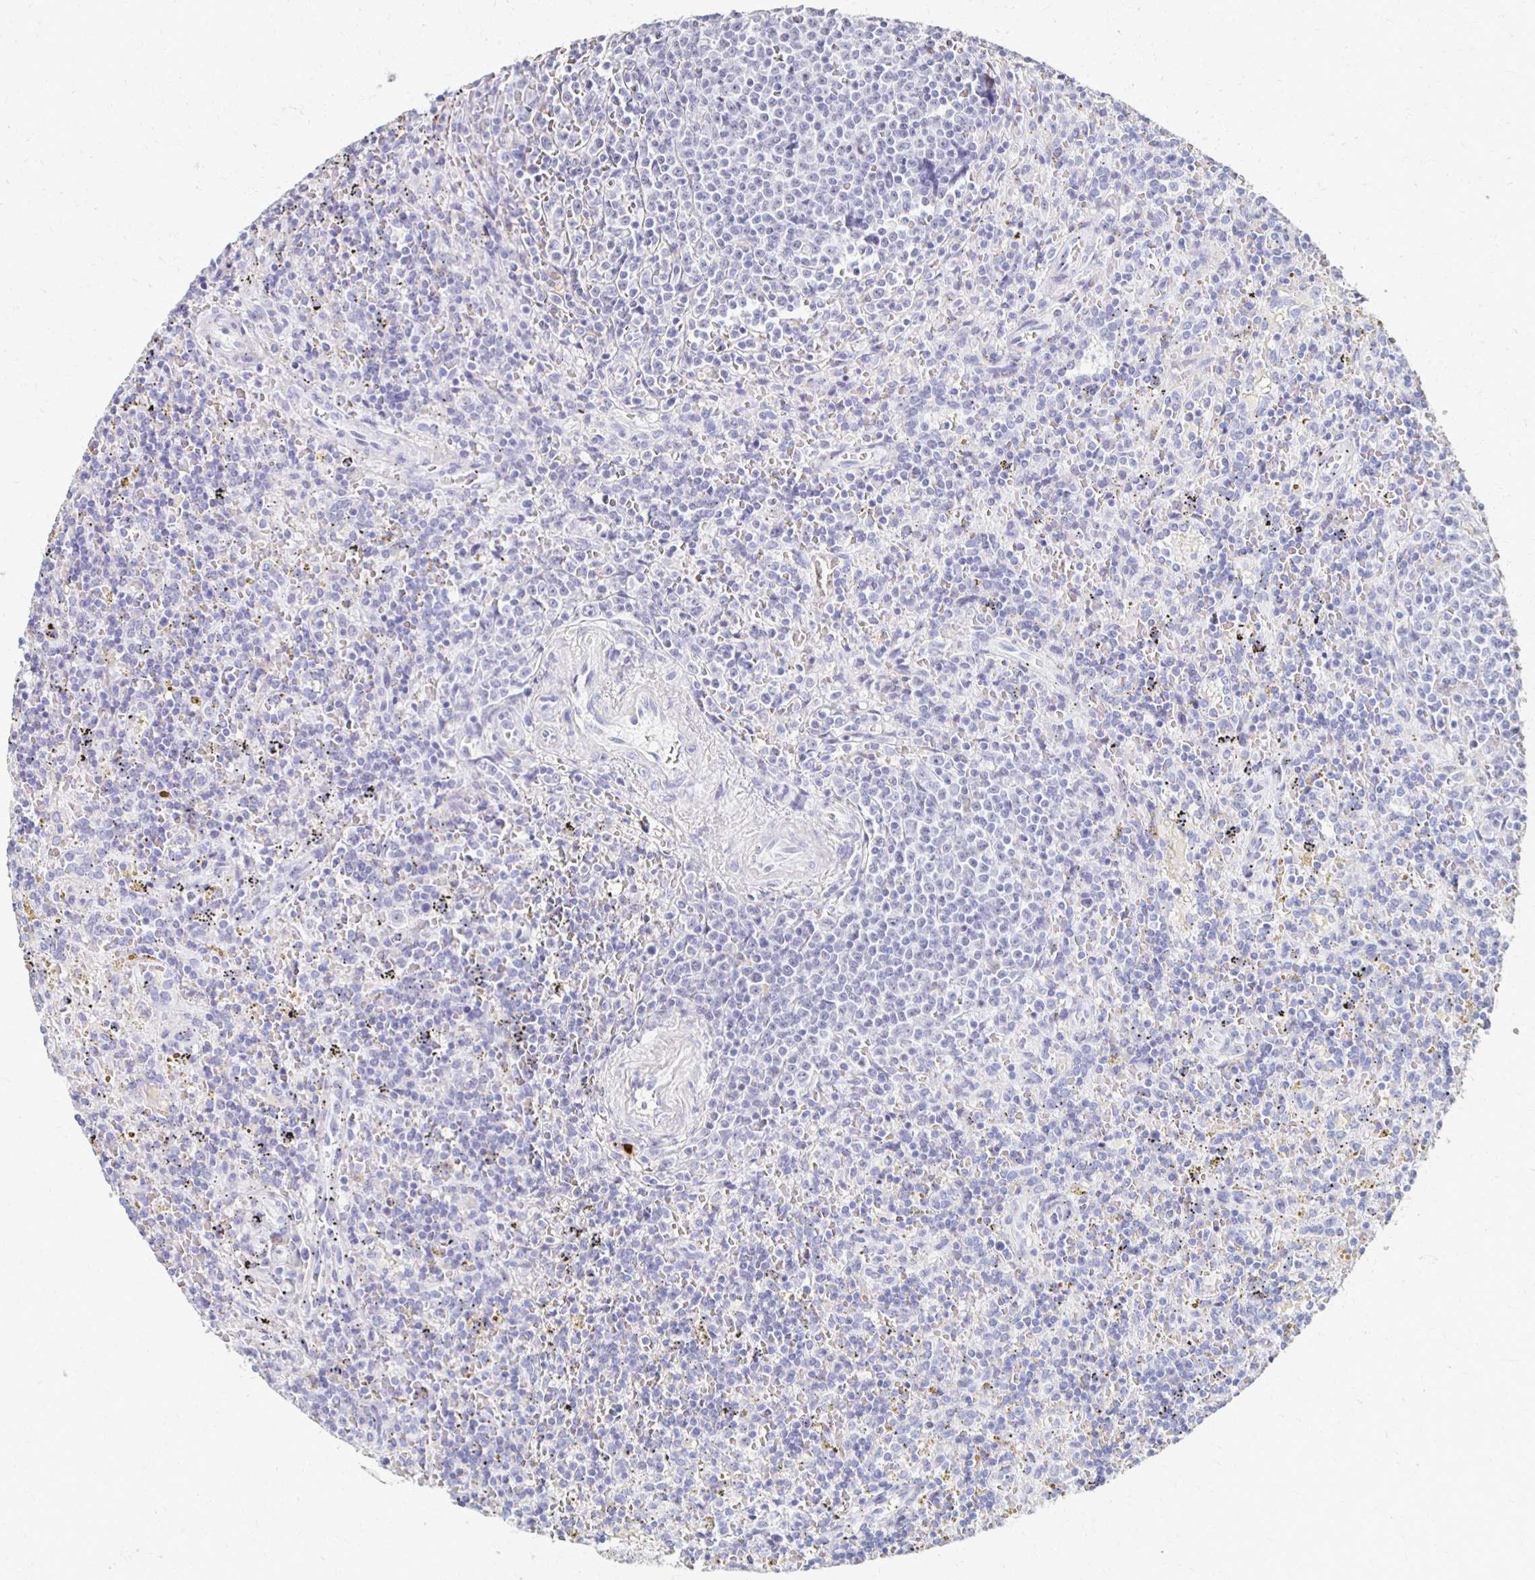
{"staining": {"intensity": "negative", "quantity": "none", "location": "none"}, "tissue": "lymphoma", "cell_type": "Tumor cells", "image_type": "cancer", "snomed": [{"axis": "morphology", "description": "Malignant lymphoma, non-Hodgkin's type, Low grade"}, {"axis": "topography", "description": "Spleen"}], "caption": "IHC photomicrograph of neoplastic tissue: human lymphoma stained with DAB (3,3'-diaminobenzidine) demonstrates no significant protein staining in tumor cells.", "gene": "CXCR2", "patient": {"sex": "male", "age": 67}}